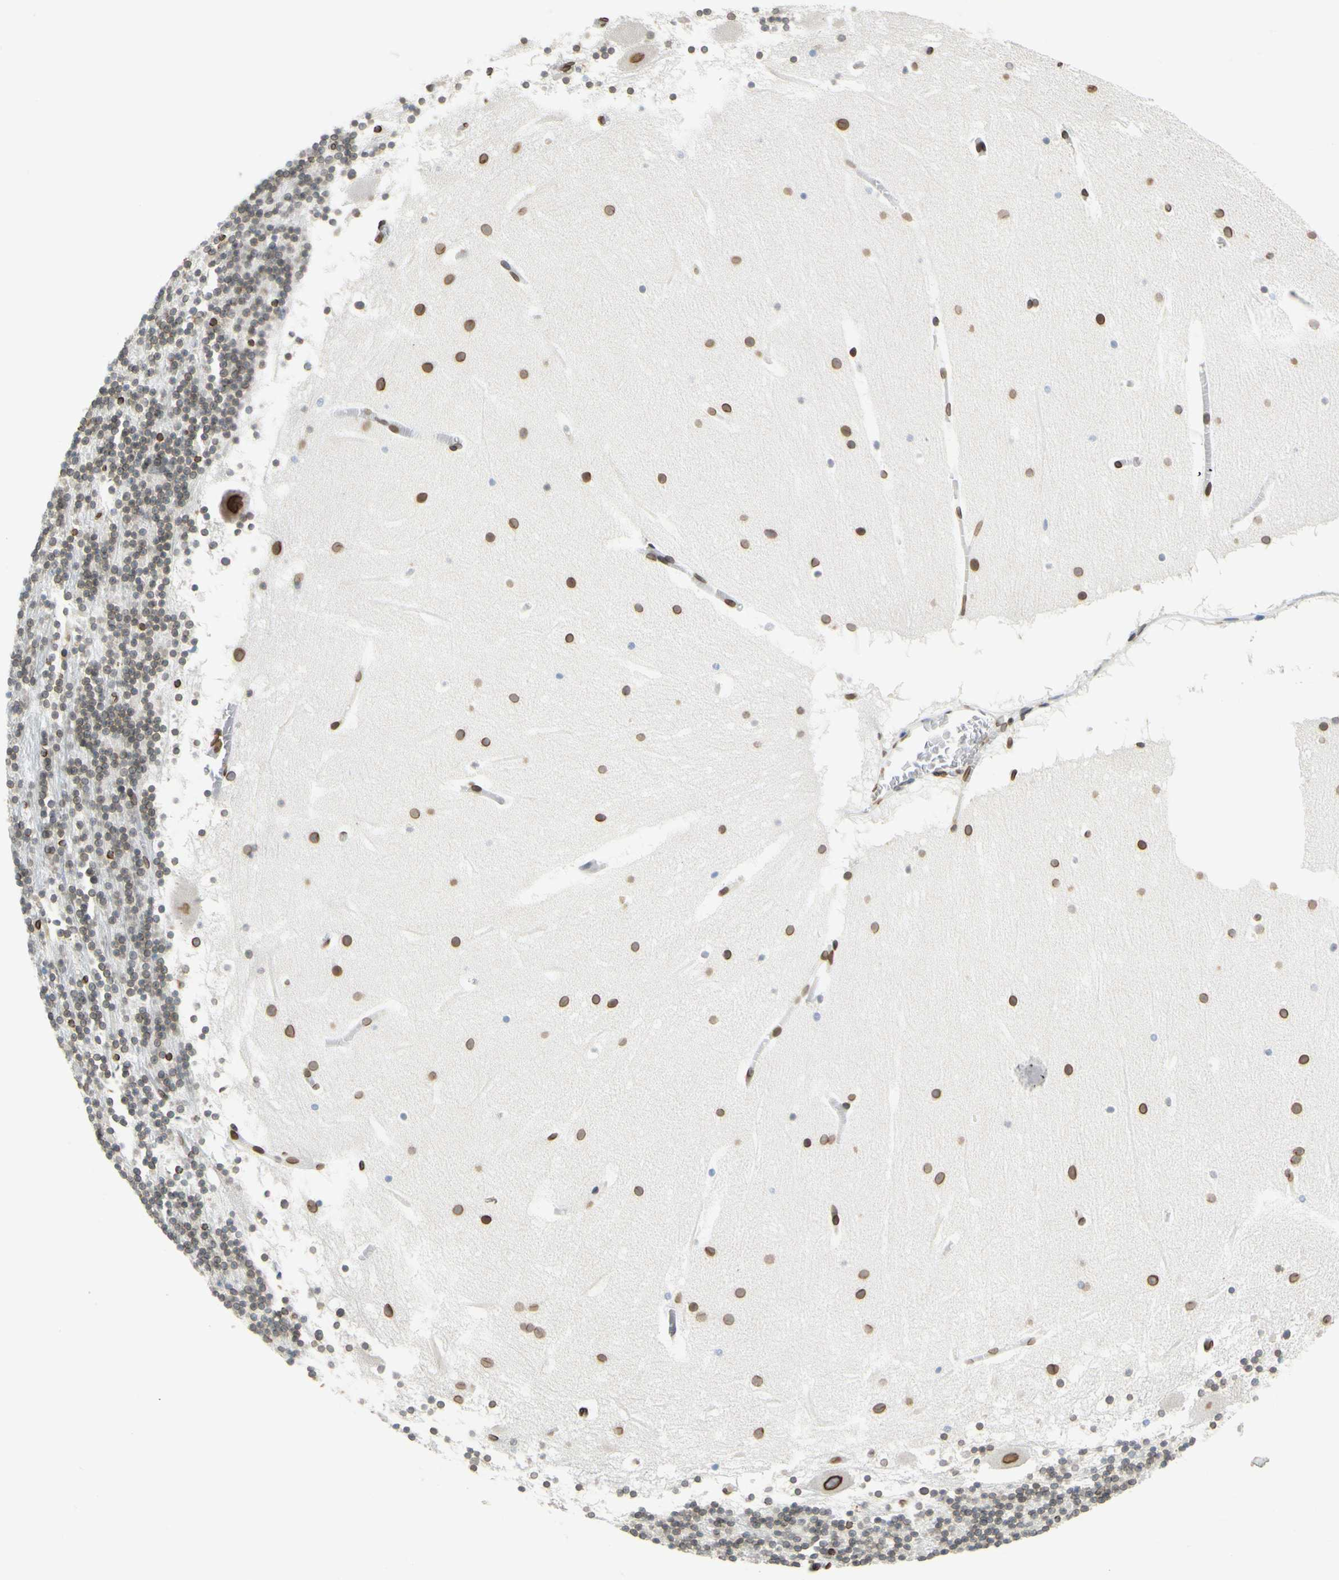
{"staining": {"intensity": "strong", "quantity": "<25%", "location": "cytoplasmic/membranous,nuclear"}, "tissue": "cerebellum", "cell_type": "Cells in granular layer", "image_type": "normal", "snomed": [{"axis": "morphology", "description": "Normal tissue, NOS"}, {"axis": "topography", "description": "Cerebellum"}], "caption": "This is a histology image of IHC staining of normal cerebellum, which shows strong staining in the cytoplasmic/membranous,nuclear of cells in granular layer.", "gene": "SUN1", "patient": {"sex": "male", "age": 45}}